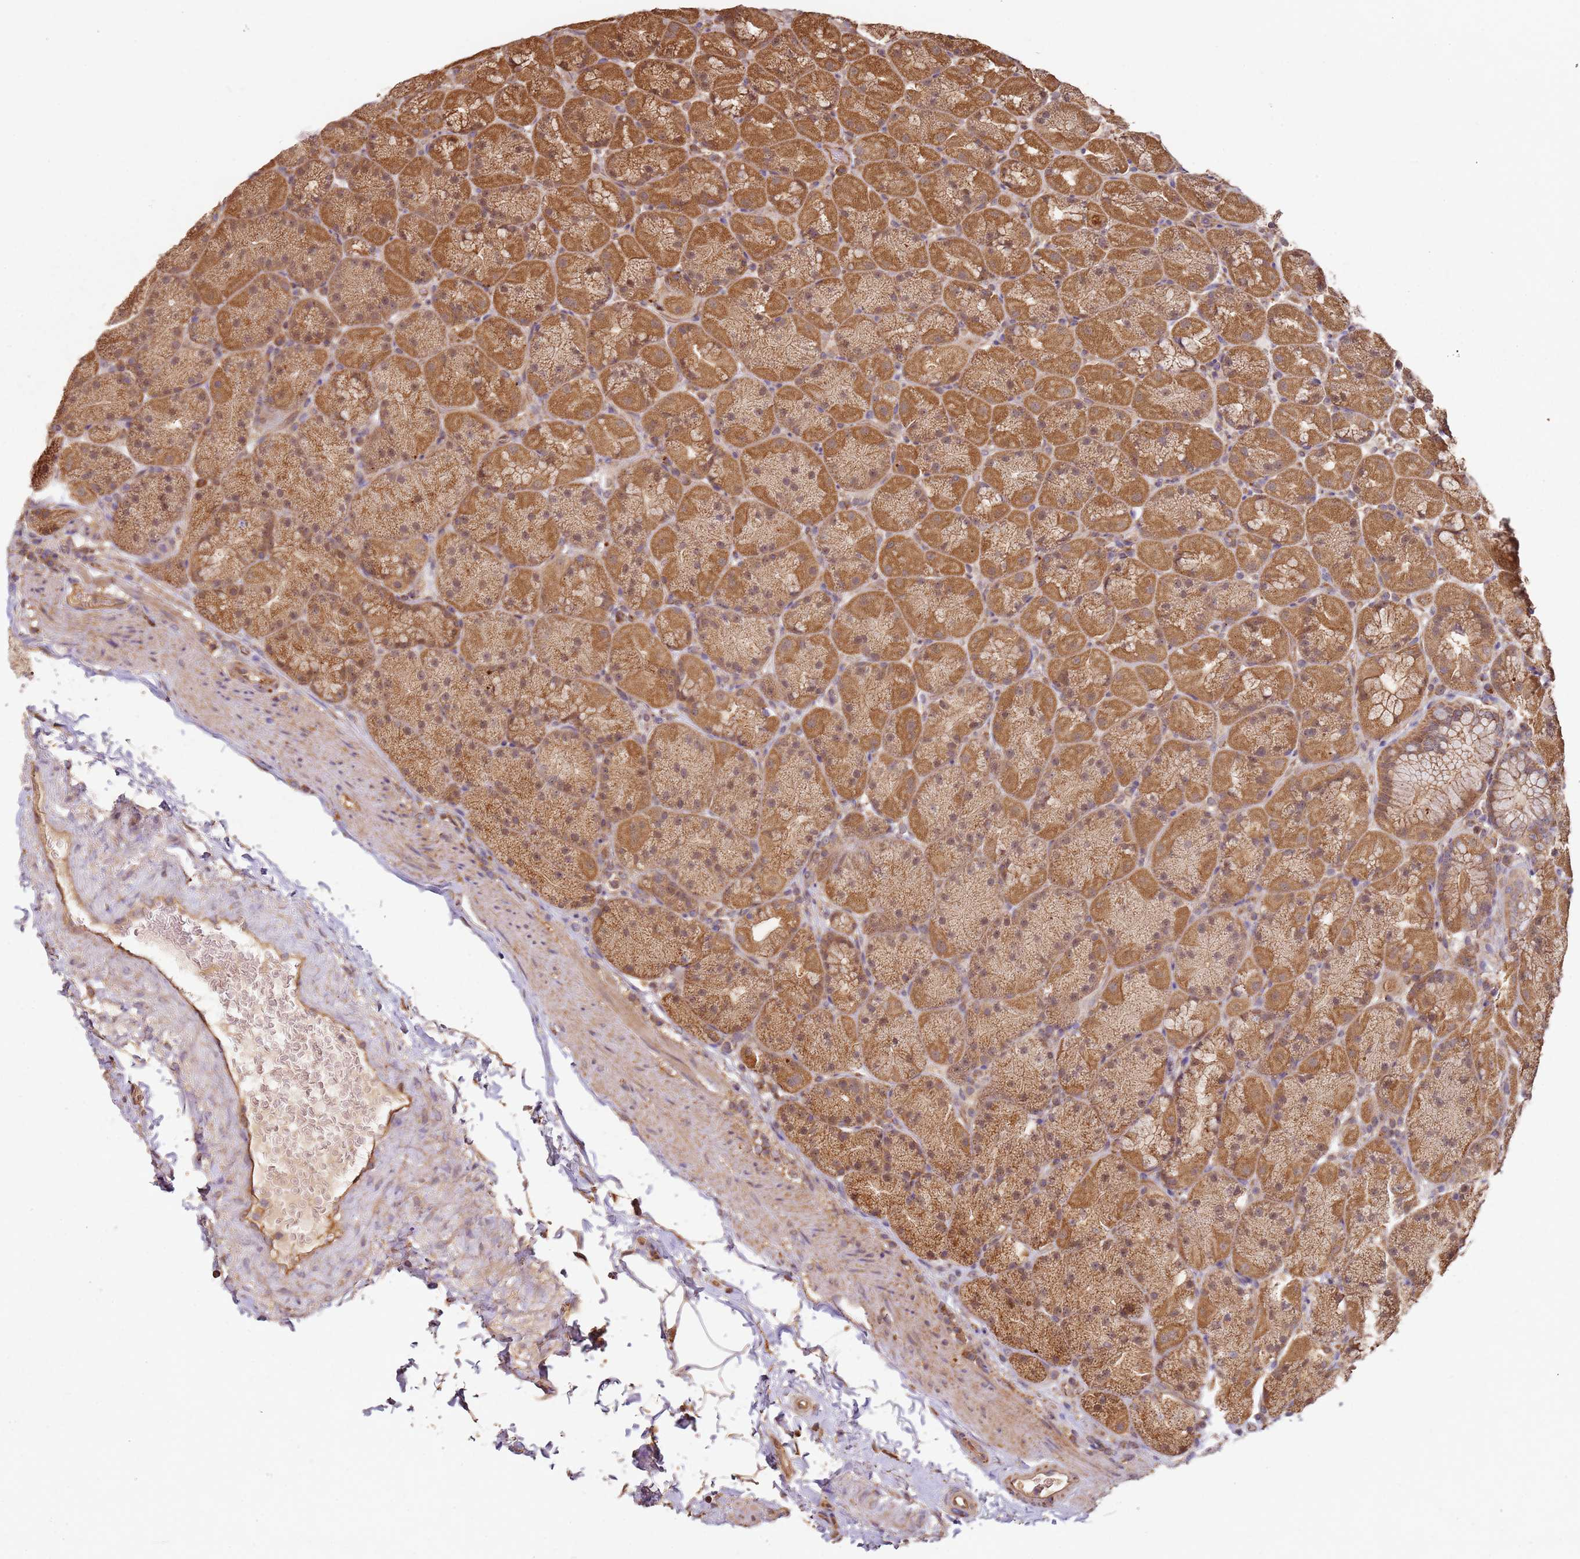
{"staining": {"intensity": "strong", "quantity": ">75%", "location": "cytoplasmic/membranous"}, "tissue": "stomach", "cell_type": "Glandular cells", "image_type": "normal", "snomed": [{"axis": "morphology", "description": "Normal tissue, NOS"}, {"axis": "topography", "description": "Stomach, upper"}, {"axis": "topography", "description": "Stomach, lower"}], "caption": "Glandular cells display high levels of strong cytoplasmic/membranous positivity in approximately >75% of cells in benign human stomach.", "gene": "SCGB2B2", "patient": {"sex": "male", "age": 67}}